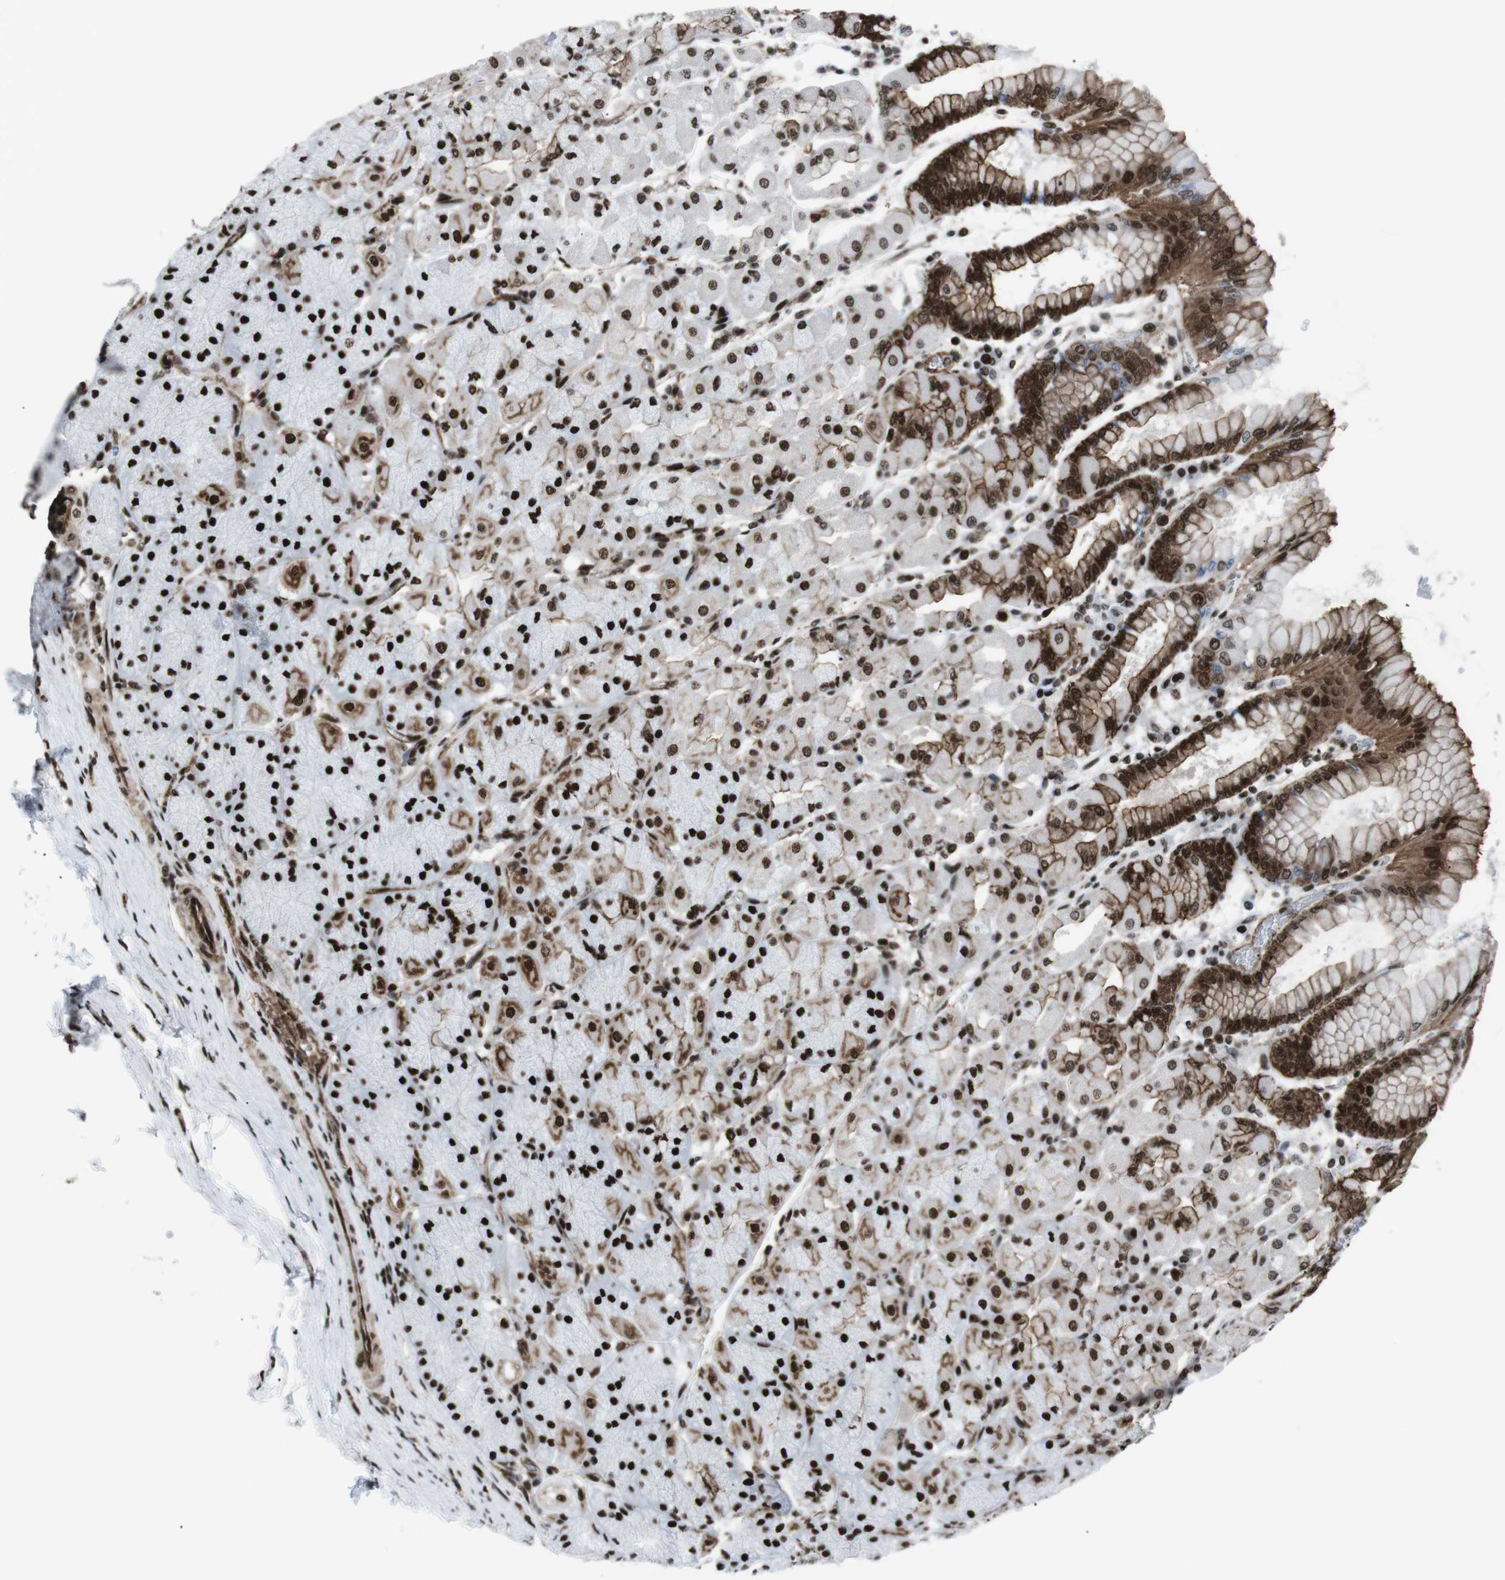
{"staining": {"intensity": "strong", "quantity": ">75%", "location": "cytoplasmic/membranous,nuclear"}, "tissue": "stomach", "cell_type": "Glandular cells", "image_type": "normal", "snomed": [{"axis": "morphology", "description": "Normal tissue, NOS"}, {"axis": "topography", "description": "Stomach, upper"}], "caption": "Glandular cells demonstrate strong cytoplasmic/membranous,nuclear positivity in approximately >75% of cells in unremarkable stomach.", "gene": "HNRNPU", "patient": {"sex": "female", "age": 56}}